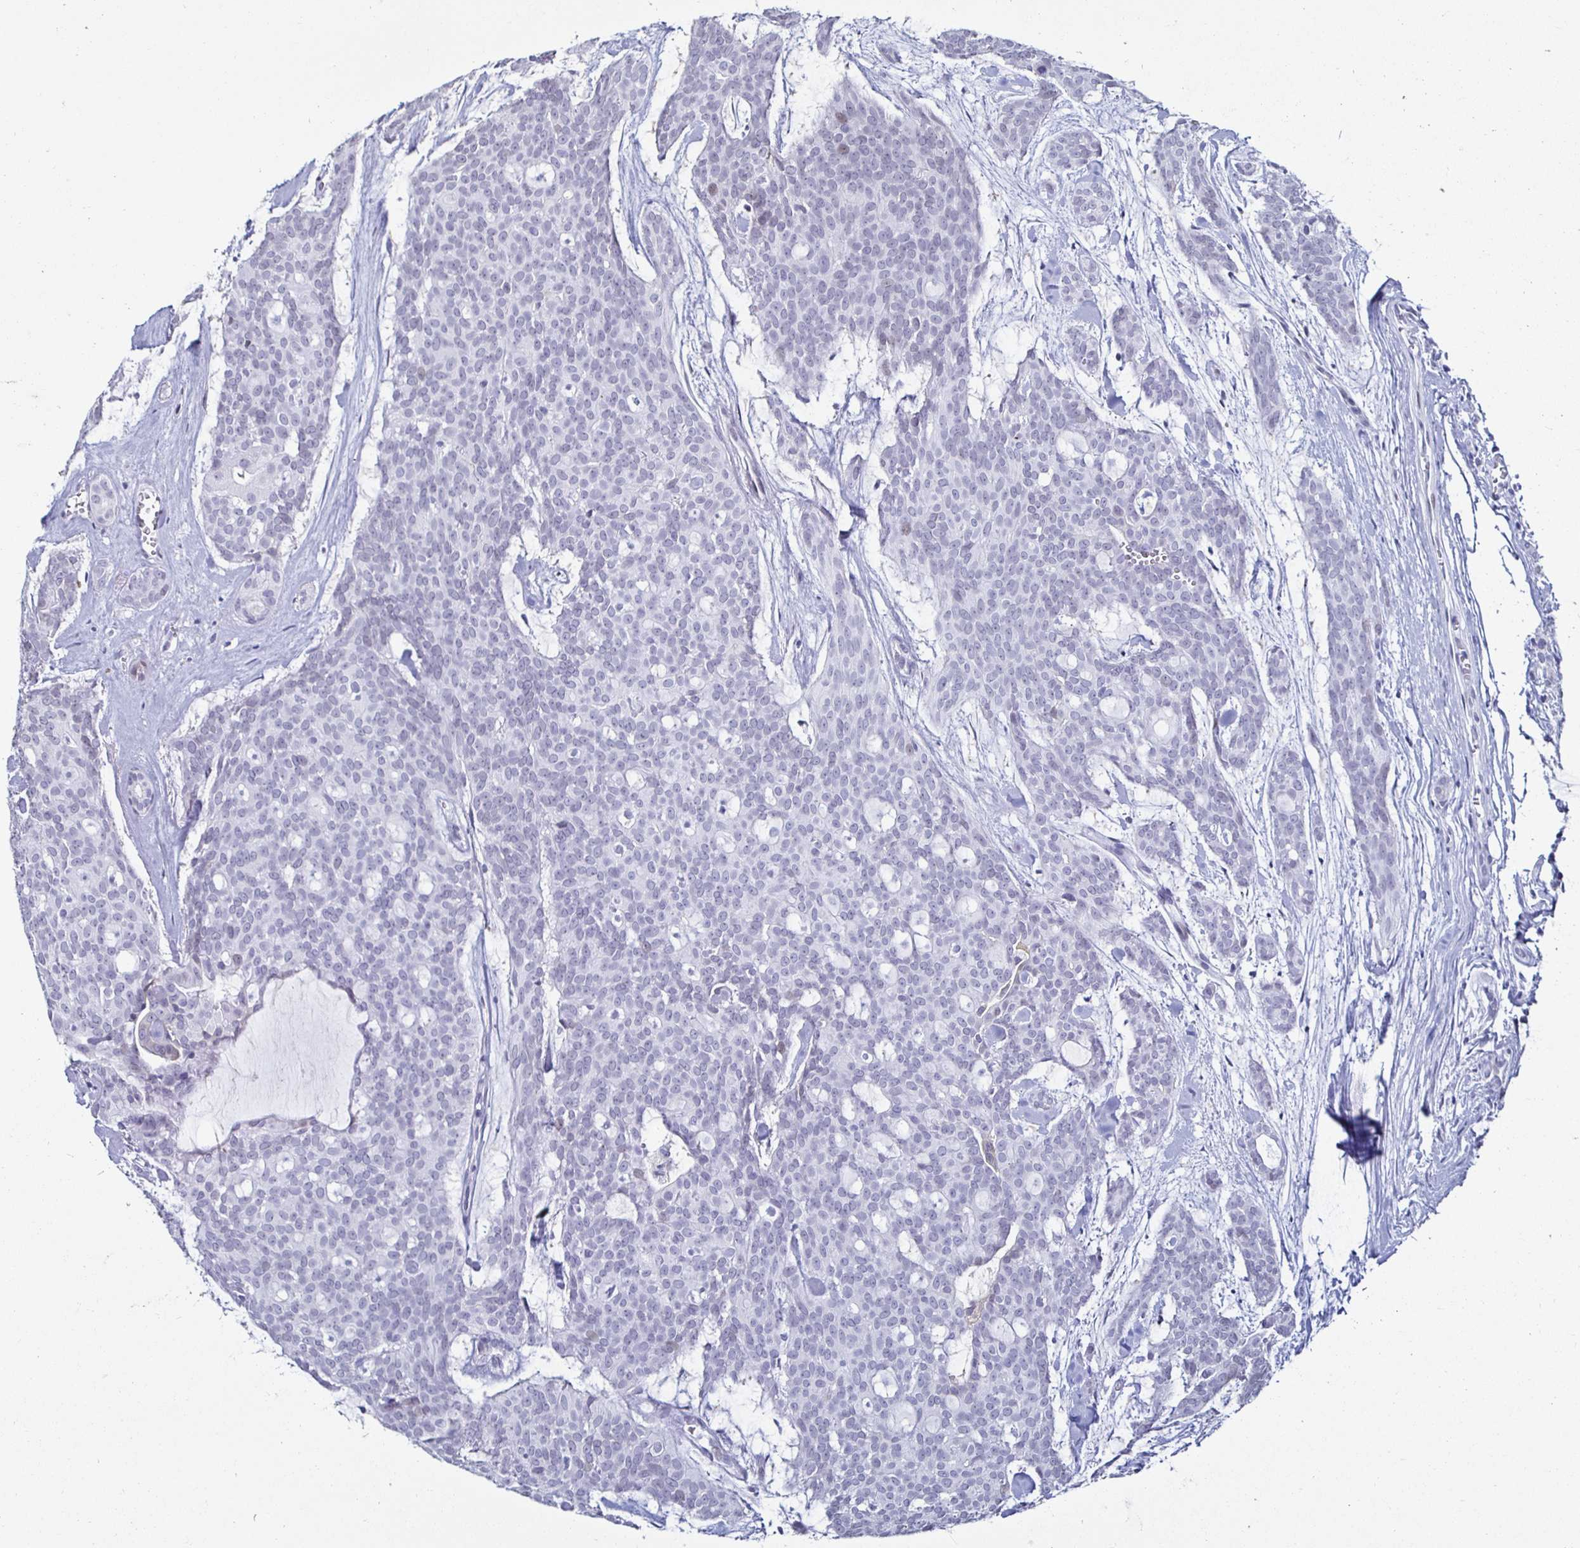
{"staining": {"intensity": "negative", "quantity": "none", "location": "none"}, "tissue": "head and neck cancer", "cell_type": "Tumor cells", "image_type": "cancer", "snomed": [{"axis": "morphology", "description": "Adenocarcinoma, NOS"}, {"axis": "topography", "description": "Head-Neck"}], "caption": "This is a image of immunohistochemistry staining of head and neck cancer (adenocarcinoma), which shows no staining in tumor cells. (DAB (3,3'-diaminobenzidine) IHC visualized using brightfield microscopy, high magnification).", "gene": "KRT4", "patient": {"sex": "male", "age": 66}}